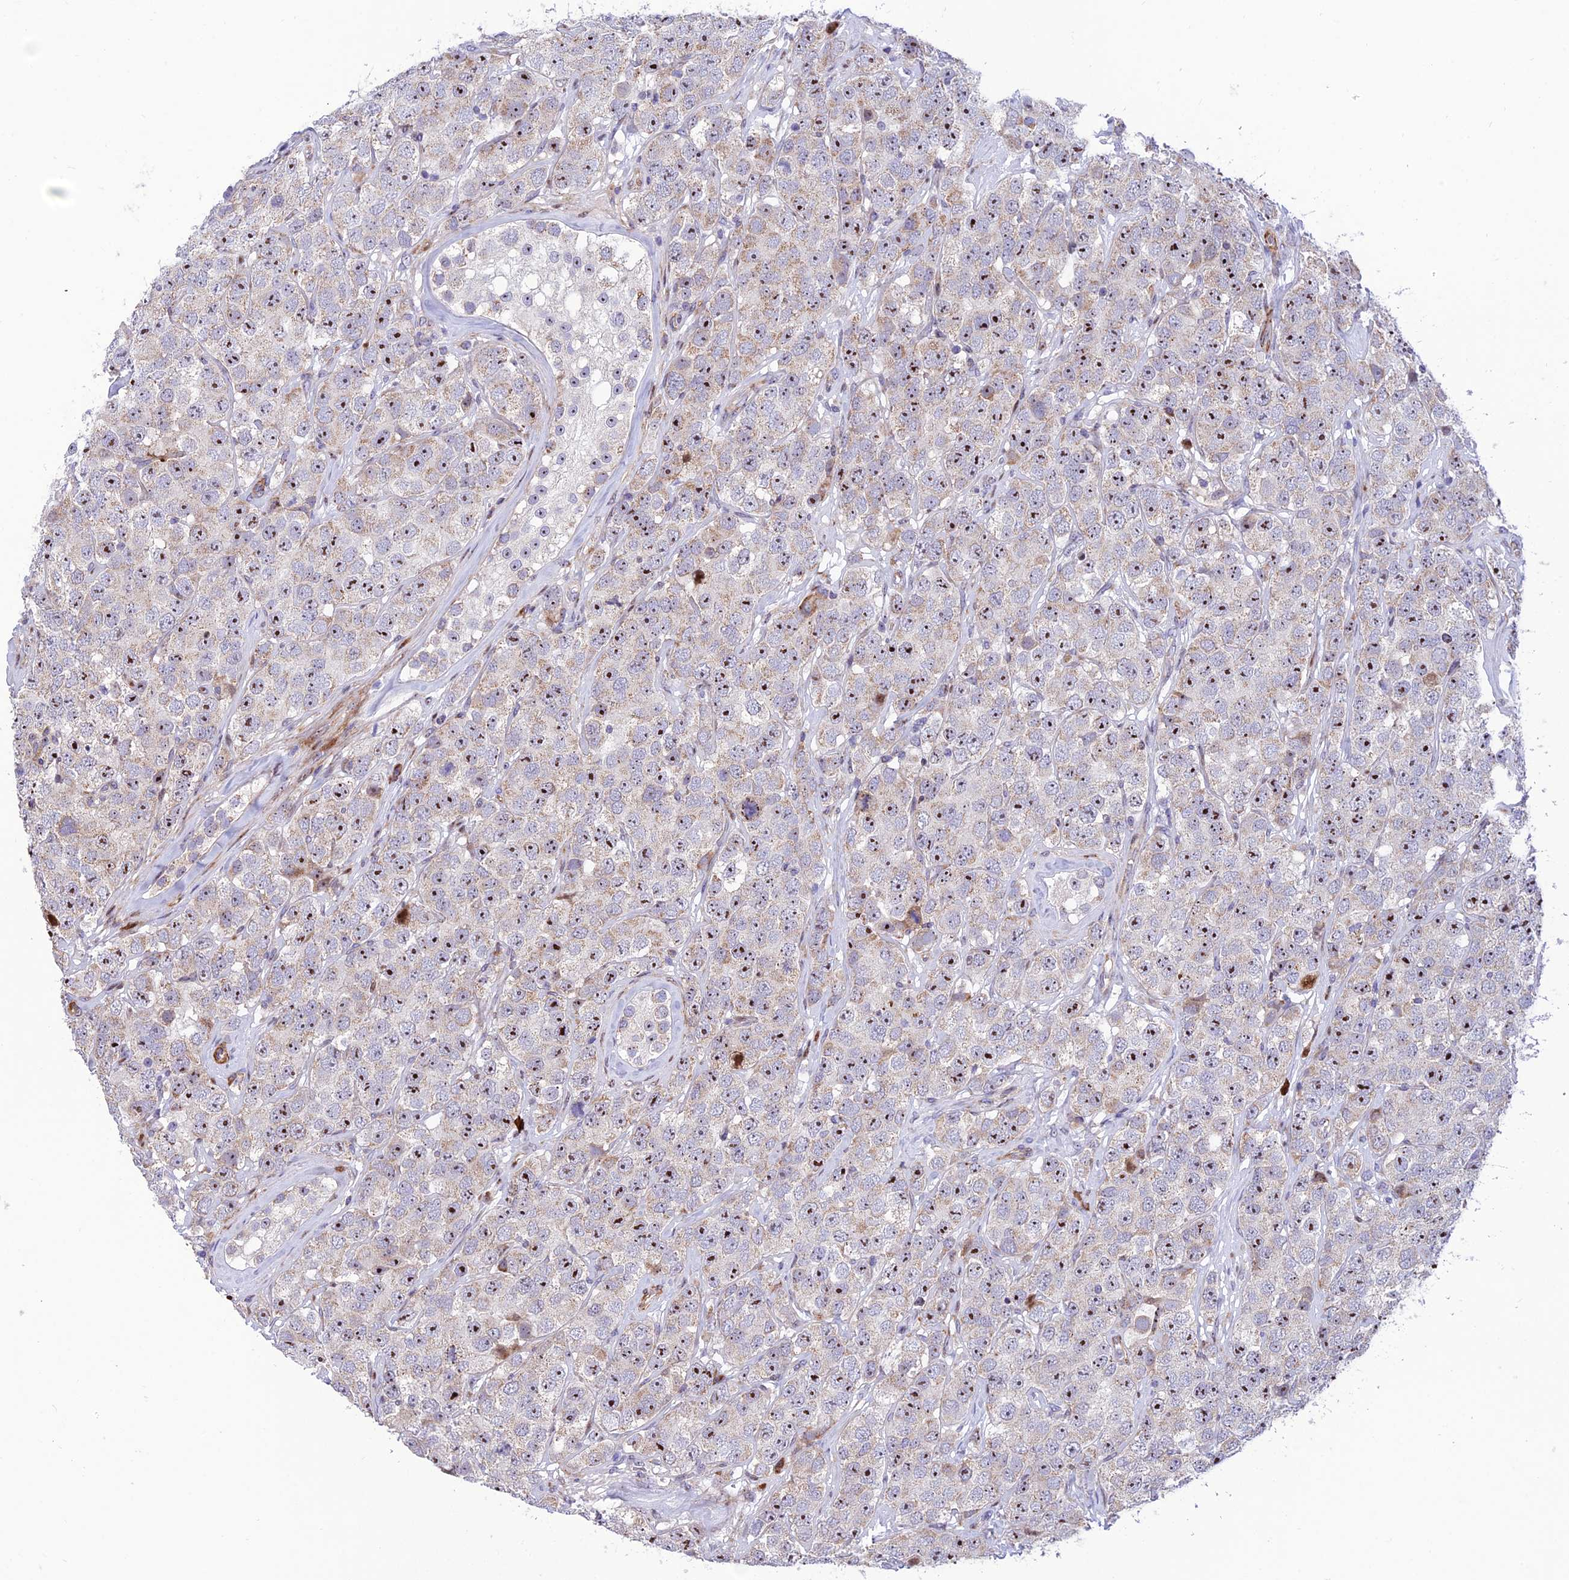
{"staining": {"intensity": "strong", "quantity": "25%-75%", "location": "nuclear"}, "tissue": "testis cancer", "cell_type": "Tumor cells", "image_type": "cancer", "snomed": [{"axis": "morphology", "description": "Seminoma, NOS"}, {"axis": "topography", "description": "Testis"}], "caption": "This is an image of immunohistochemistry (IHC) staining of seminoma (testis), which shows strong staining in the nuclear of tumor cells.", "gene": "KBTBD7", "patient": {"sex": "male", "age": 28}}